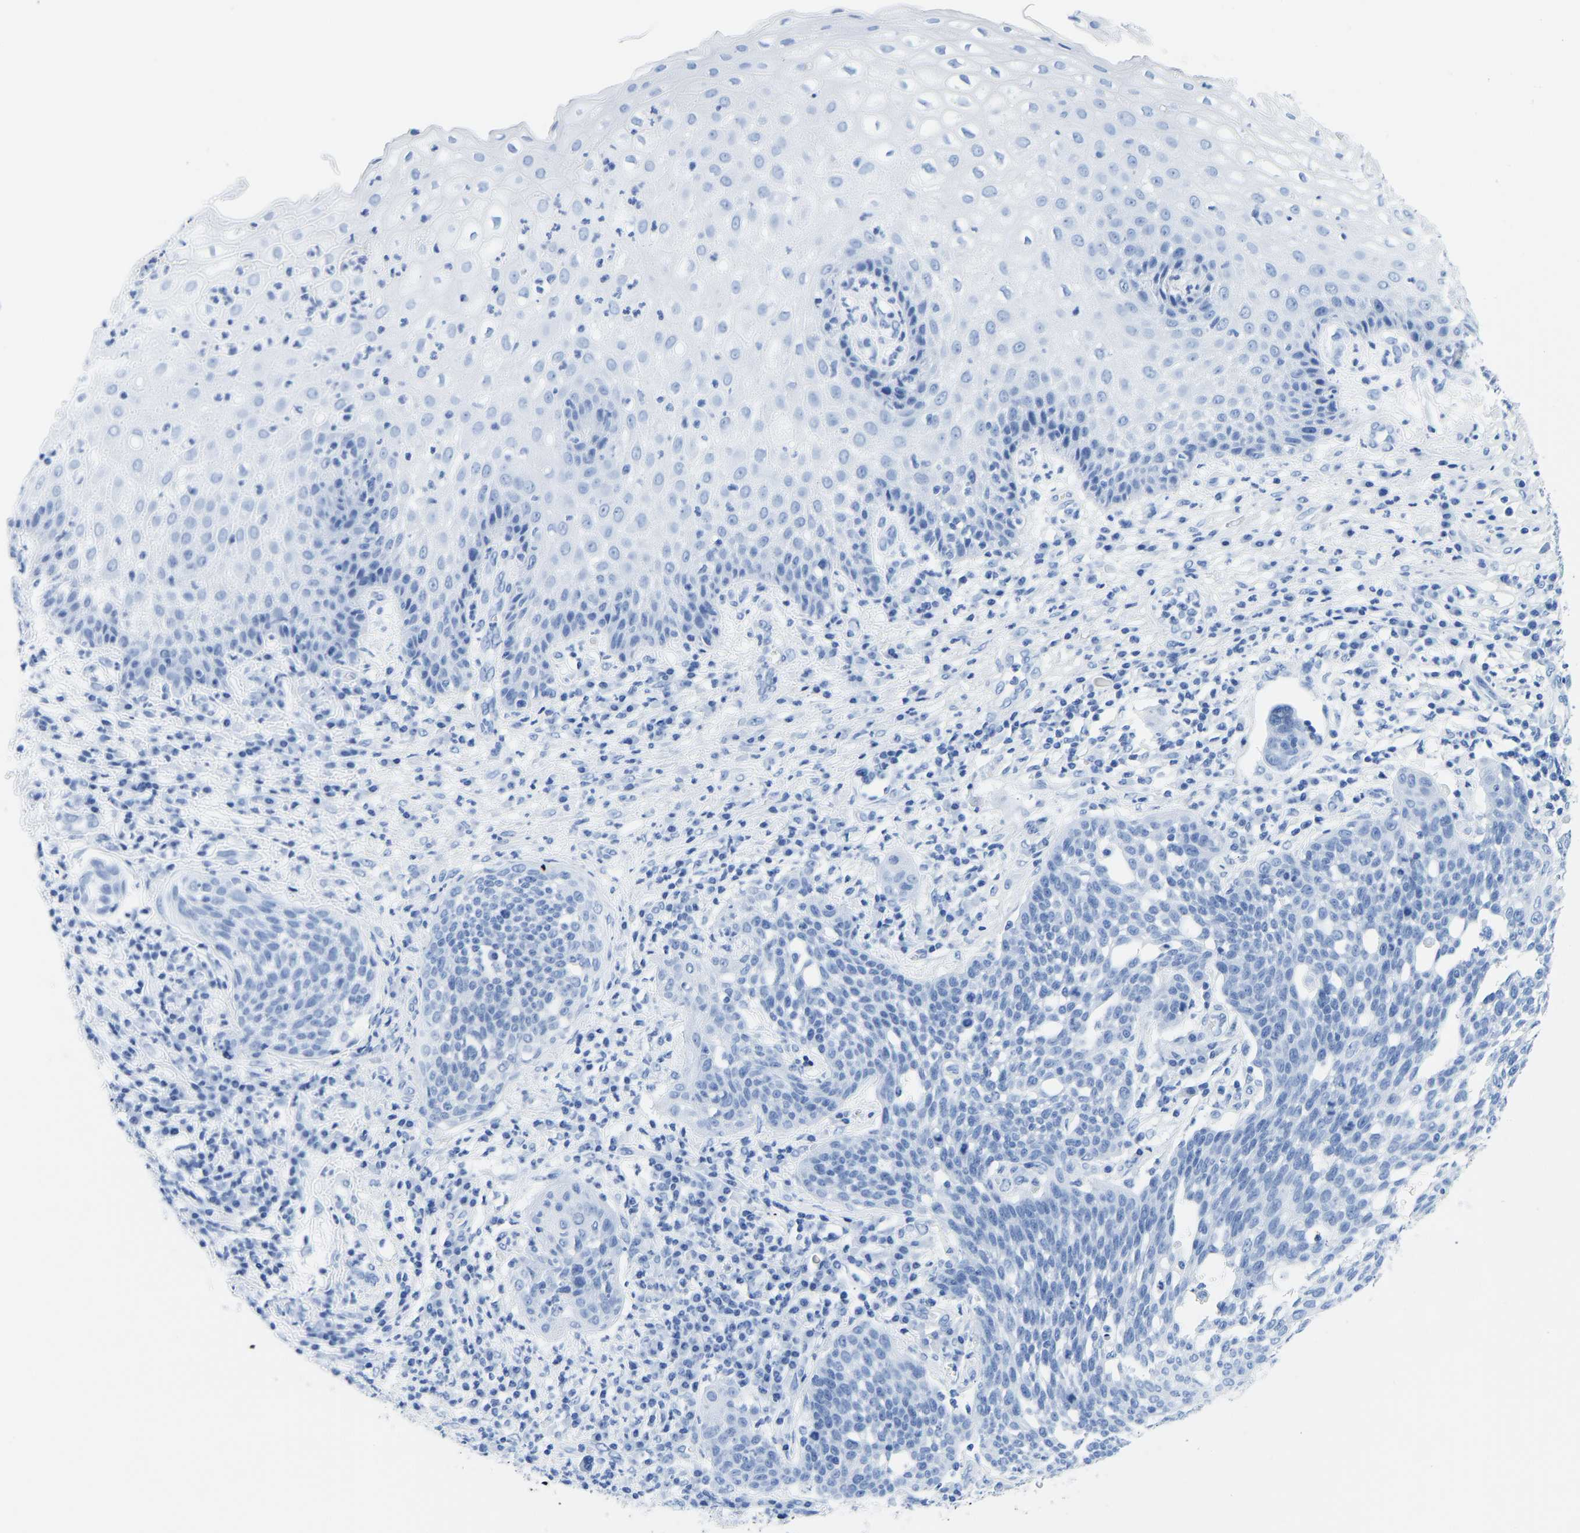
{"staining": {"intensity": "negative", "quantity": "none", "location": "none"}, "tissue": "cervical cancer", "cell_type": "Tumor cells", "image_type": "cancer", "snomed": [{"axis": "morphology", "description": "Squamous cell carcinoma, NOS"}, {"axis": "topography", "description": "Cervix"}], "caption": "This micrograph is of cervical cancer stained with IHC to label a protein in brown with the nuclei are counter-stained blue. There is no expression in tumor cells. (DAB IHC visualized using brightfield microscopy, high magnification).", "gene": "ELMO2", "patient": {"sex": "female", "age": 34}}